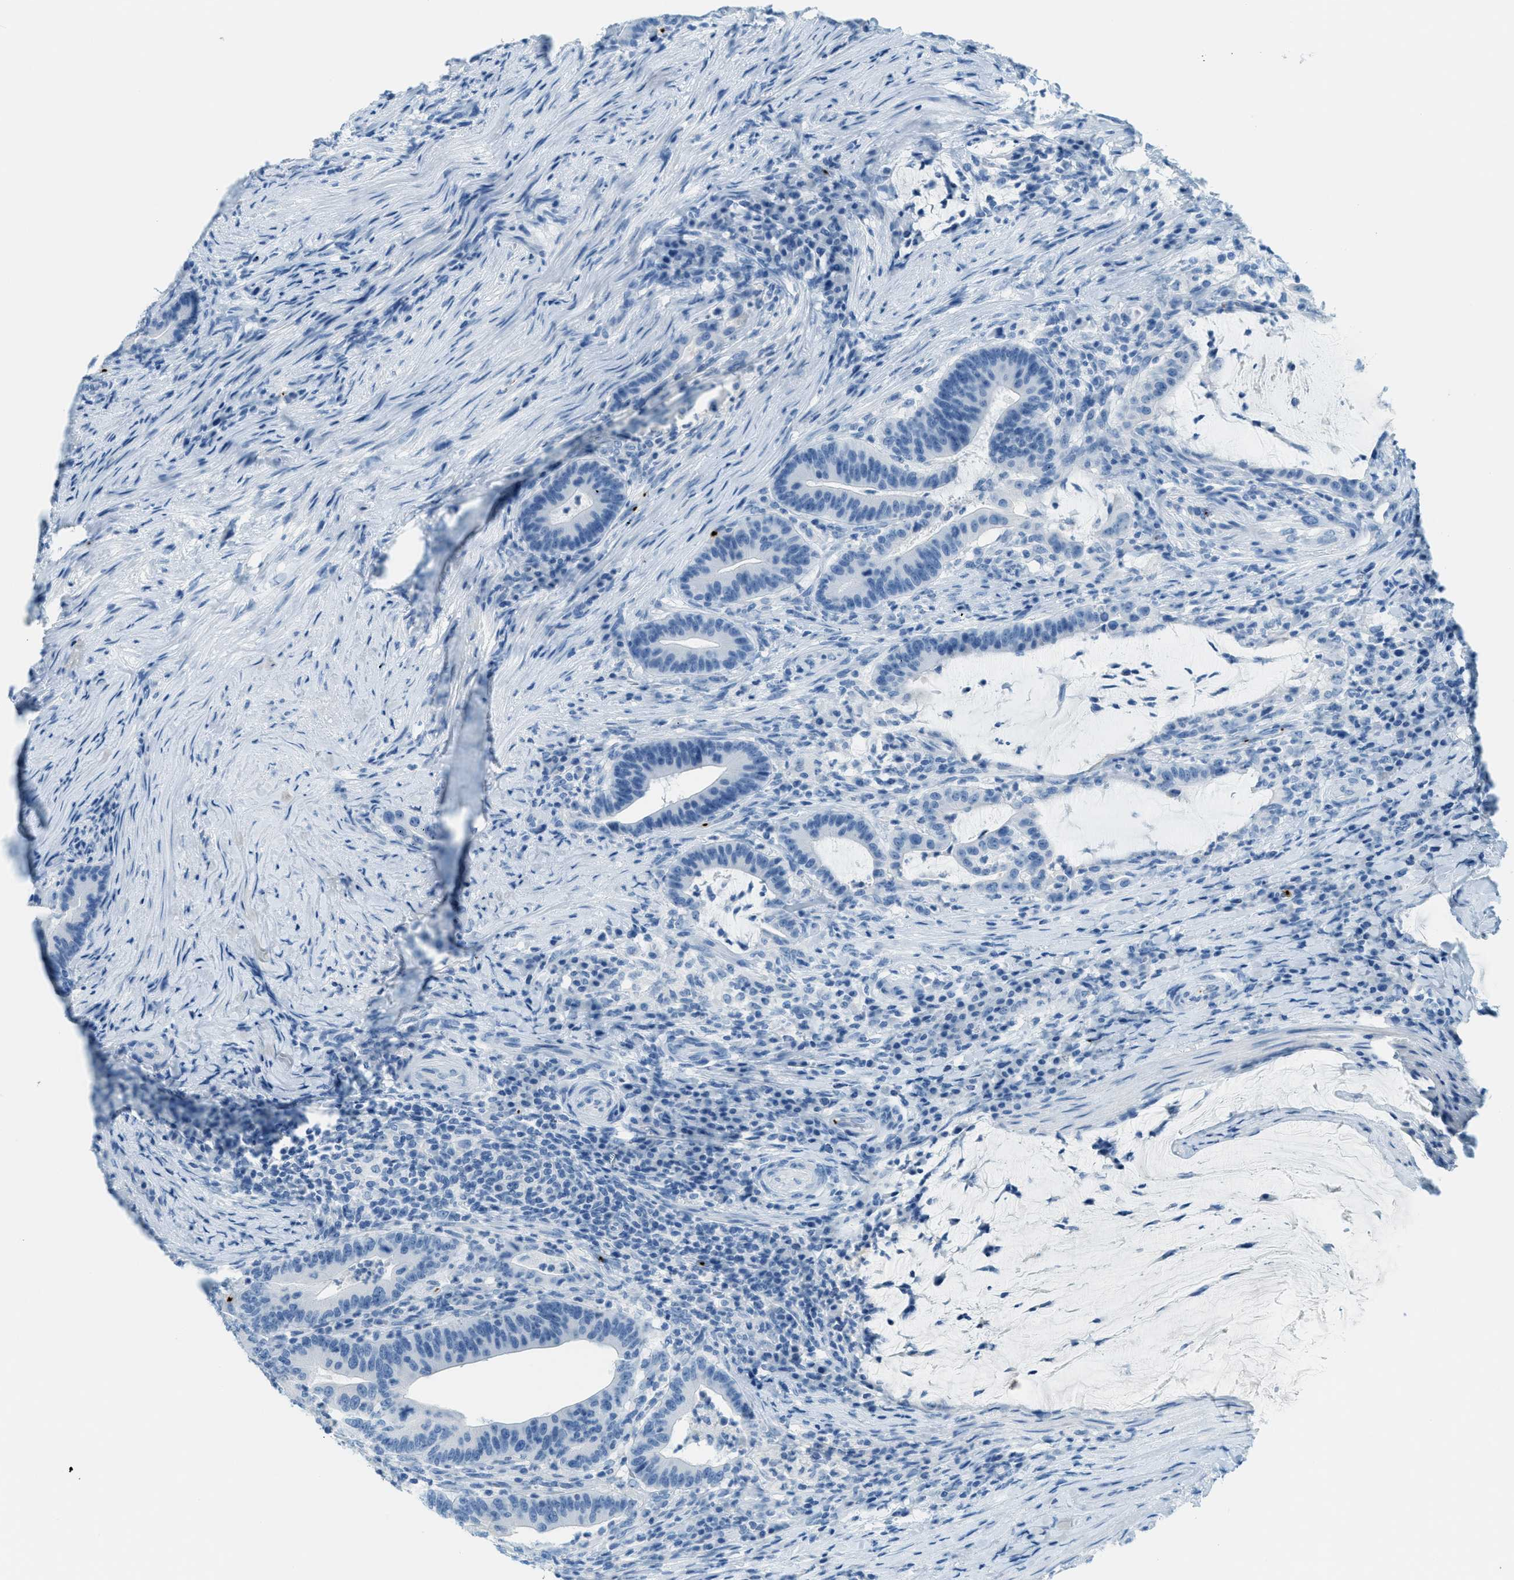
{"staining": {"intensity": "negative", "quantity": "none", "location": "none"}, "tissue": "colorectal cancer", "cell_type": "Tumor cells", "image_type": "cancer", "snomed": [{"axis": "morphology", "description": "Normal tissue, NOS"}, {"axis": "morphology", "description": "Adenocarcinoma, NOS"}, {"axis": "topography", "description": "Colon"}], "caption": "This is a micrograph of immunohistochemistry staining of colorectal cancer, which shows no staining in tumor cells.", "gene": "PPBP", "patient": {"sex": "female", "age": 66}}